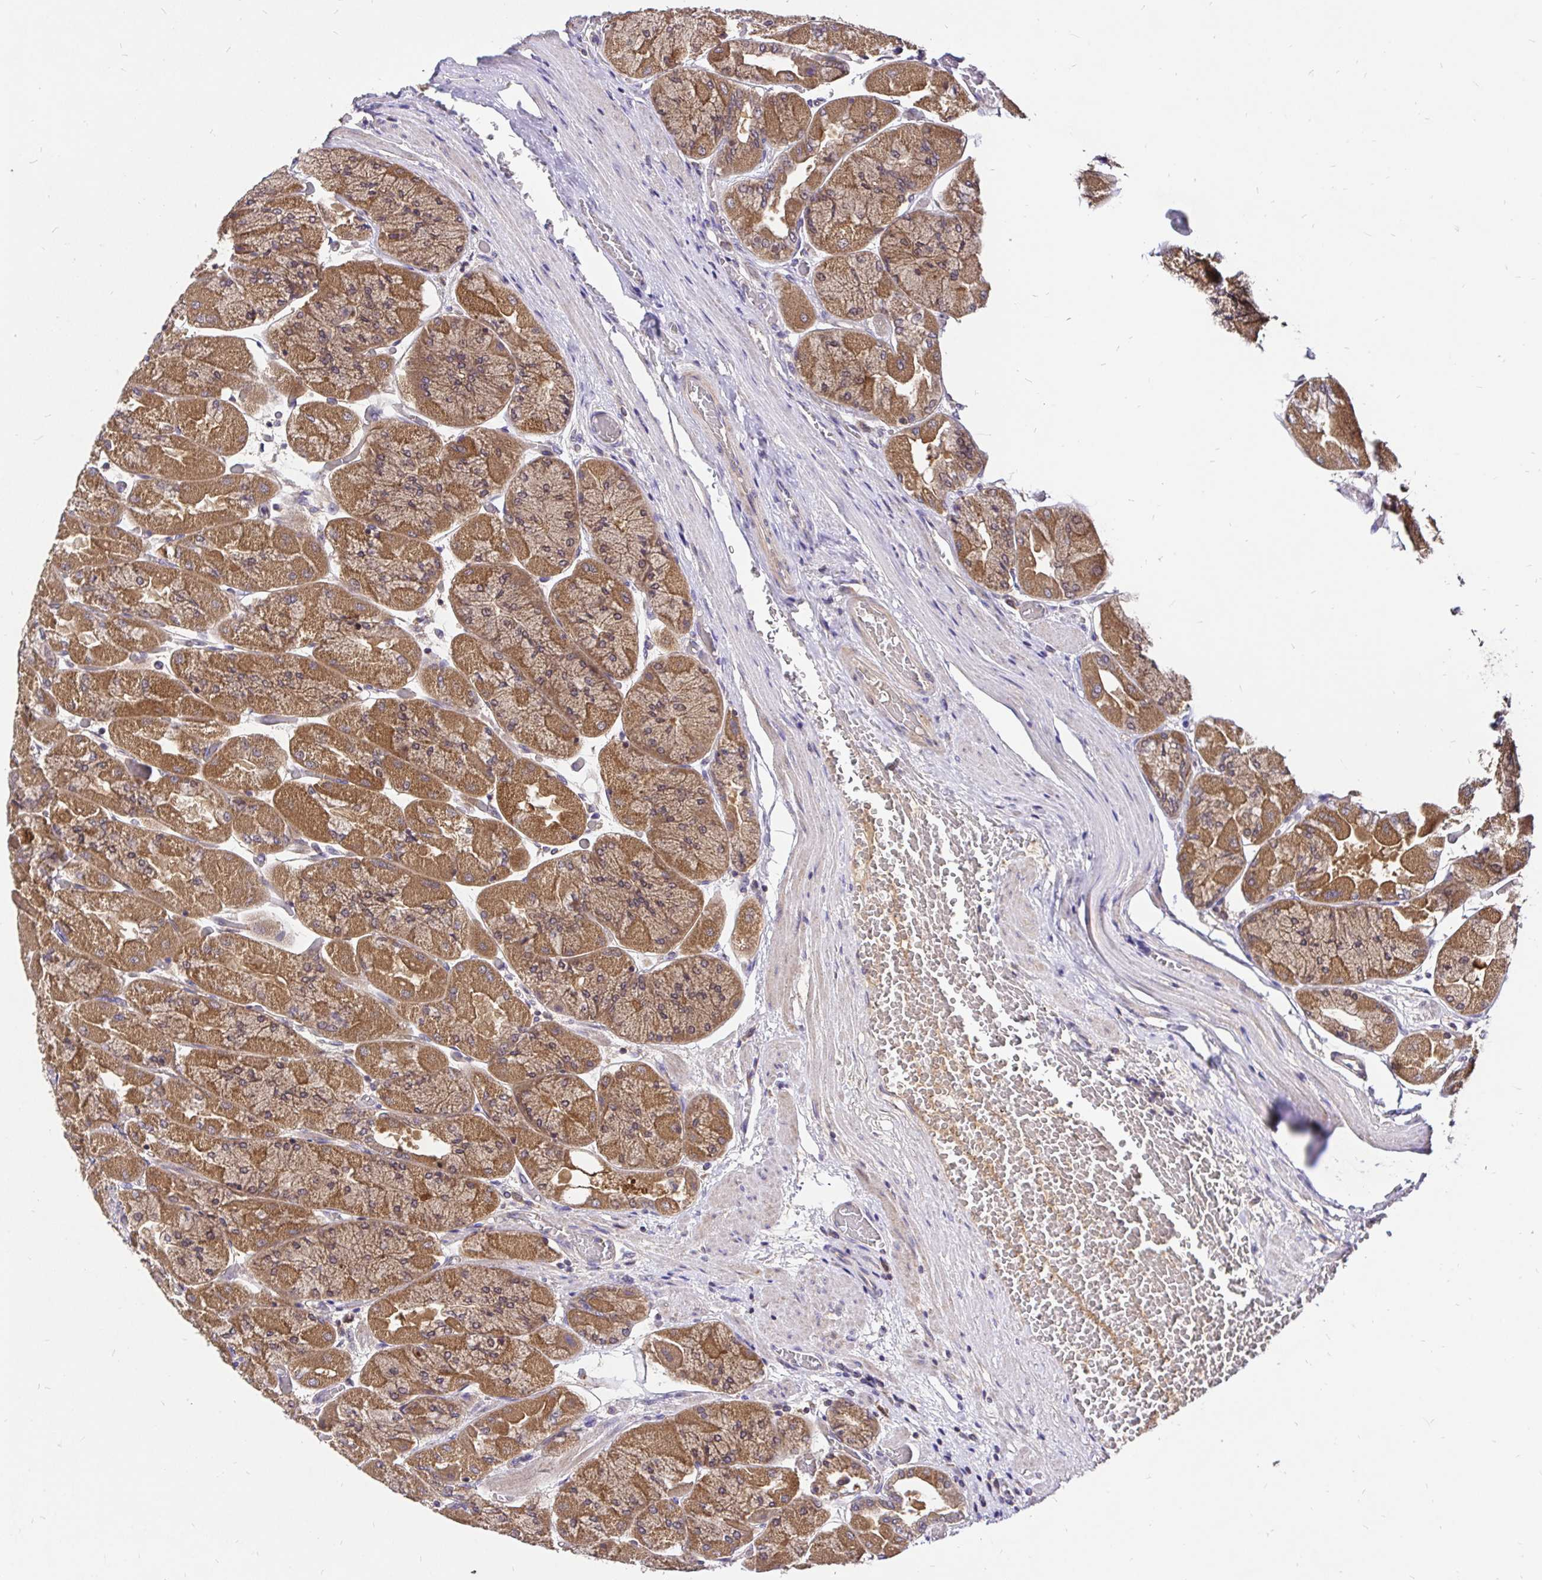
{"staining": {"intensity": "moderate", "quantity": "25%-75%", "location": "cytoplasmic/membranous,nuclear"}, "tissue": "stomach", "cell_type": "Glandular cells", "image_type": "normal", "snomed": [{"axis": "morphology", "description": "Normal tissue, NOS"}, {"axis": "topography", "description": "Stomach"}], "caption": "A brown stain labels moderate cytoplasmic/membranous,nuclear staining of a protein in glandular cells of unremarkable stomach.", "gene": "UBE2M", "patient": {"sex": "female", "age": 61}}